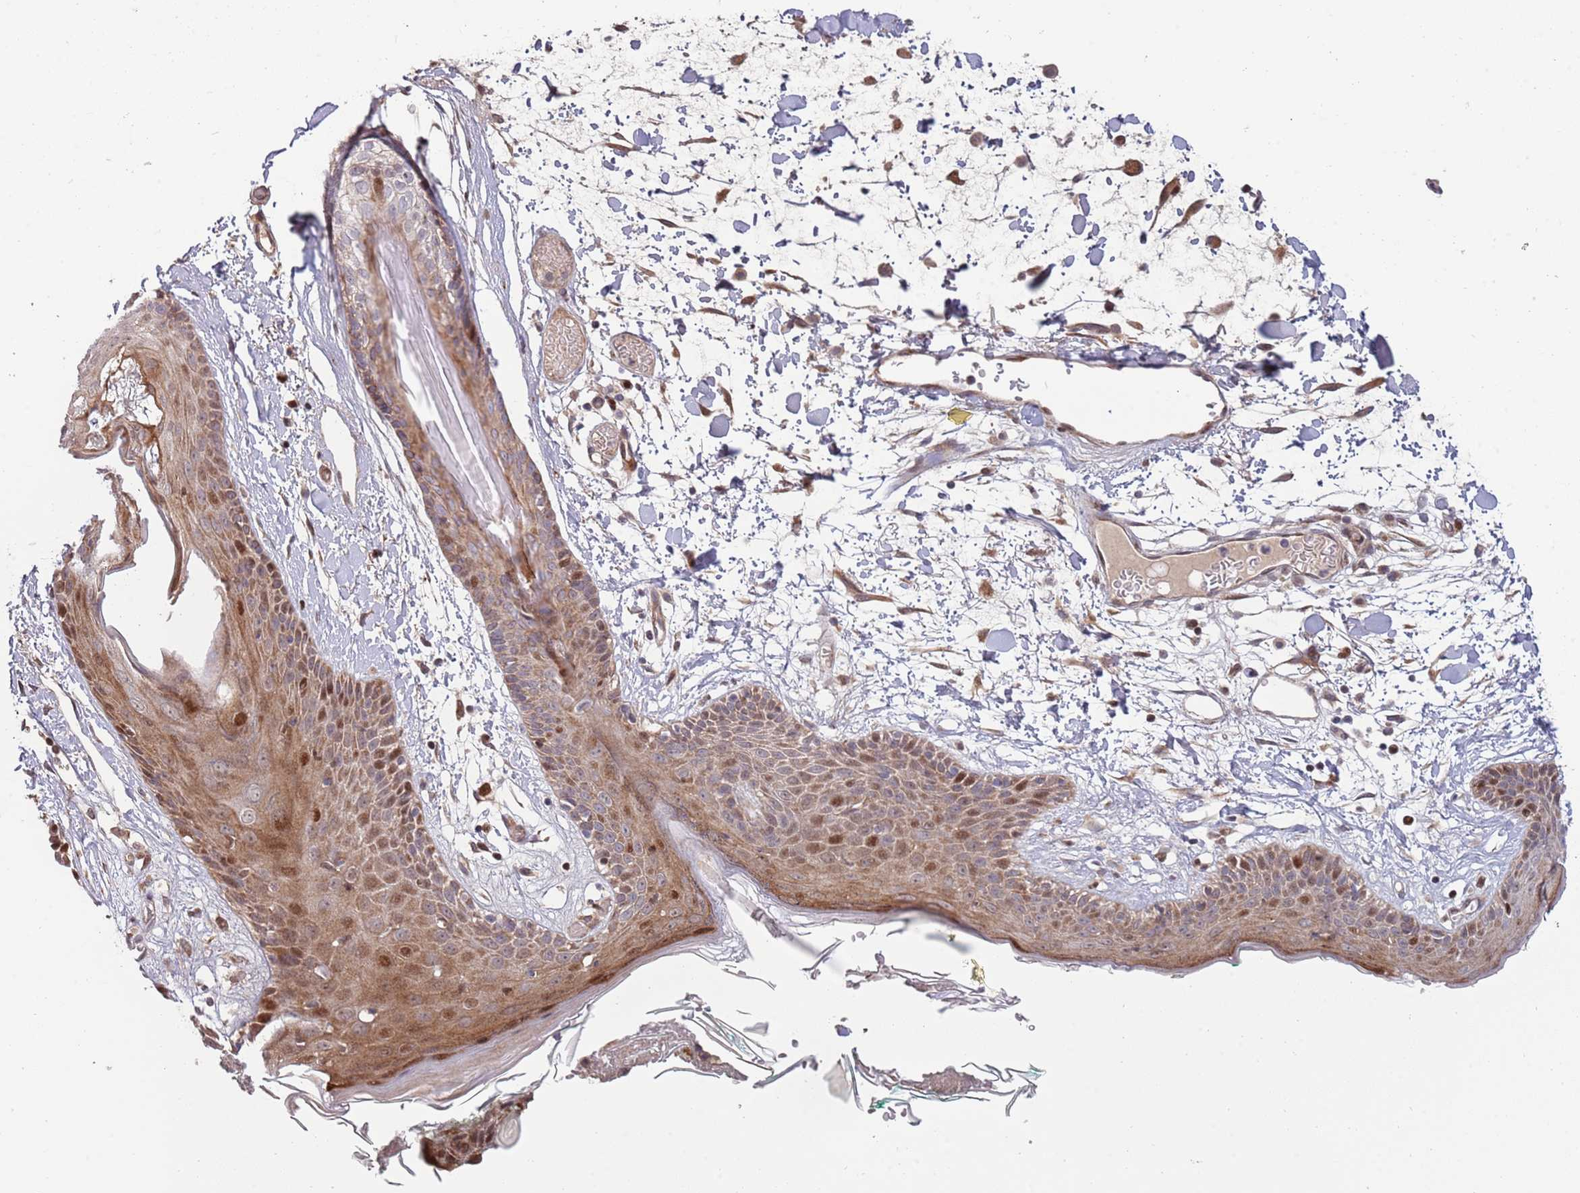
{"staining": {"intensity": "moderate", "quantity": ">75%", "location": "cytoplasmic/membranous,nuclear"}, "tissue": "skin", "cell_type": "Fibroblasts", "image_type": "normal", "snomed": [{"axis": "morphology", "description": "Normal tissue, NOS"}, {"axis": "topography", "description": "Skin"}], "caption": "Protein staining of normal skin exhibits moderate cytoplasmic/membranous,nuclear staining in about >75% of fibroblasts. Nuclei are stained in blue.", "gene": "SYNDIG1L", "patient": {"sex": "male", "age": 79}}